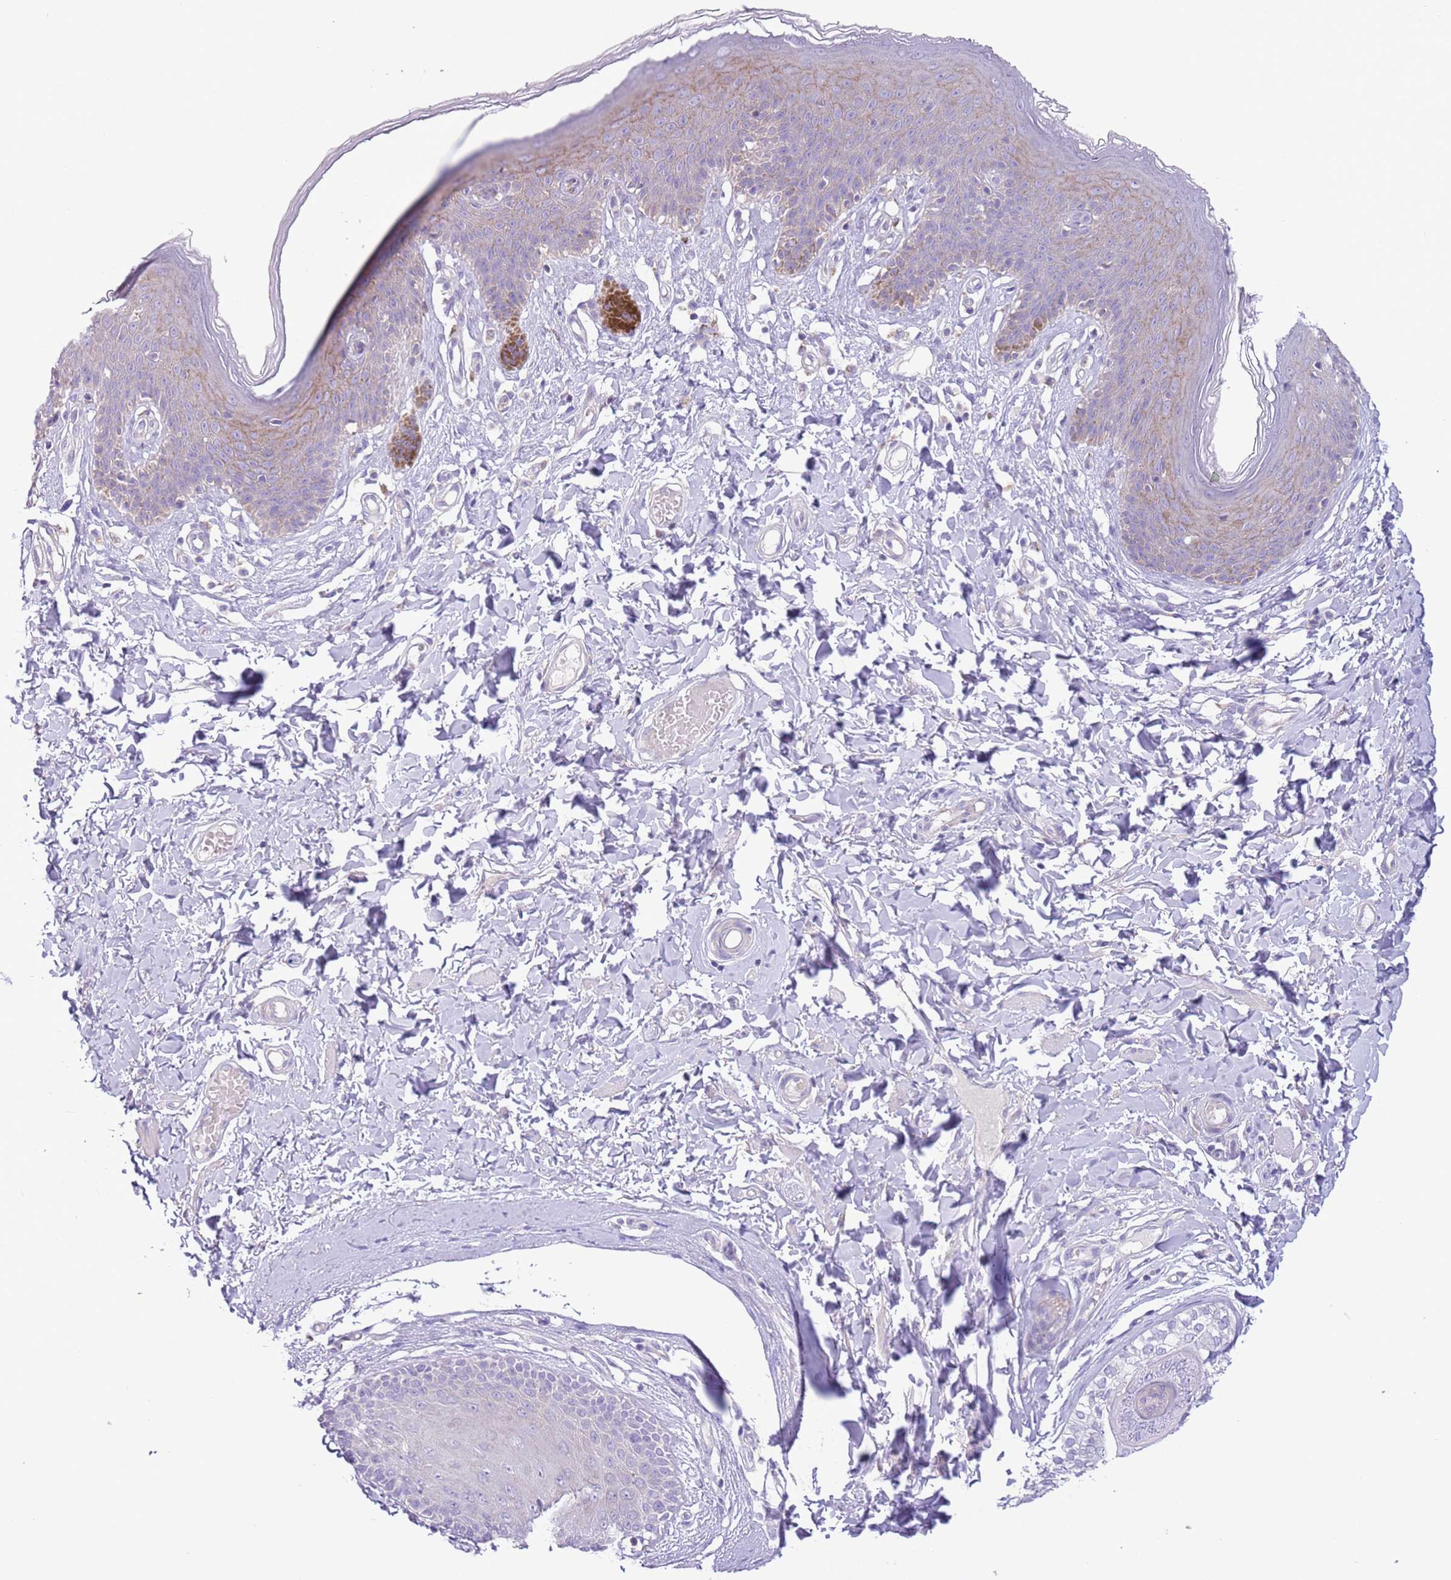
{"staining": {"intensity": "moderate", "quantity": "<25%", "location": "cytoplasmic/membranous"}, "tissue": "skin", "cell_type": "Epidermal cells", "image_type": "normal", "snomed": [{"axis": "morphology", "description": "Normal tissue, NOS"}, {"axis": "topography", "description": "Vulva"}], "caption": "Skin stained for a protein exhibits moderate cytoplasmic/membranous positivity in epidermal cells. The protein of interest is shown in brown color, while the nuclei are stained blue.", "gene": "ZNF697", "patient": {"sex": "female", "age": 66}}